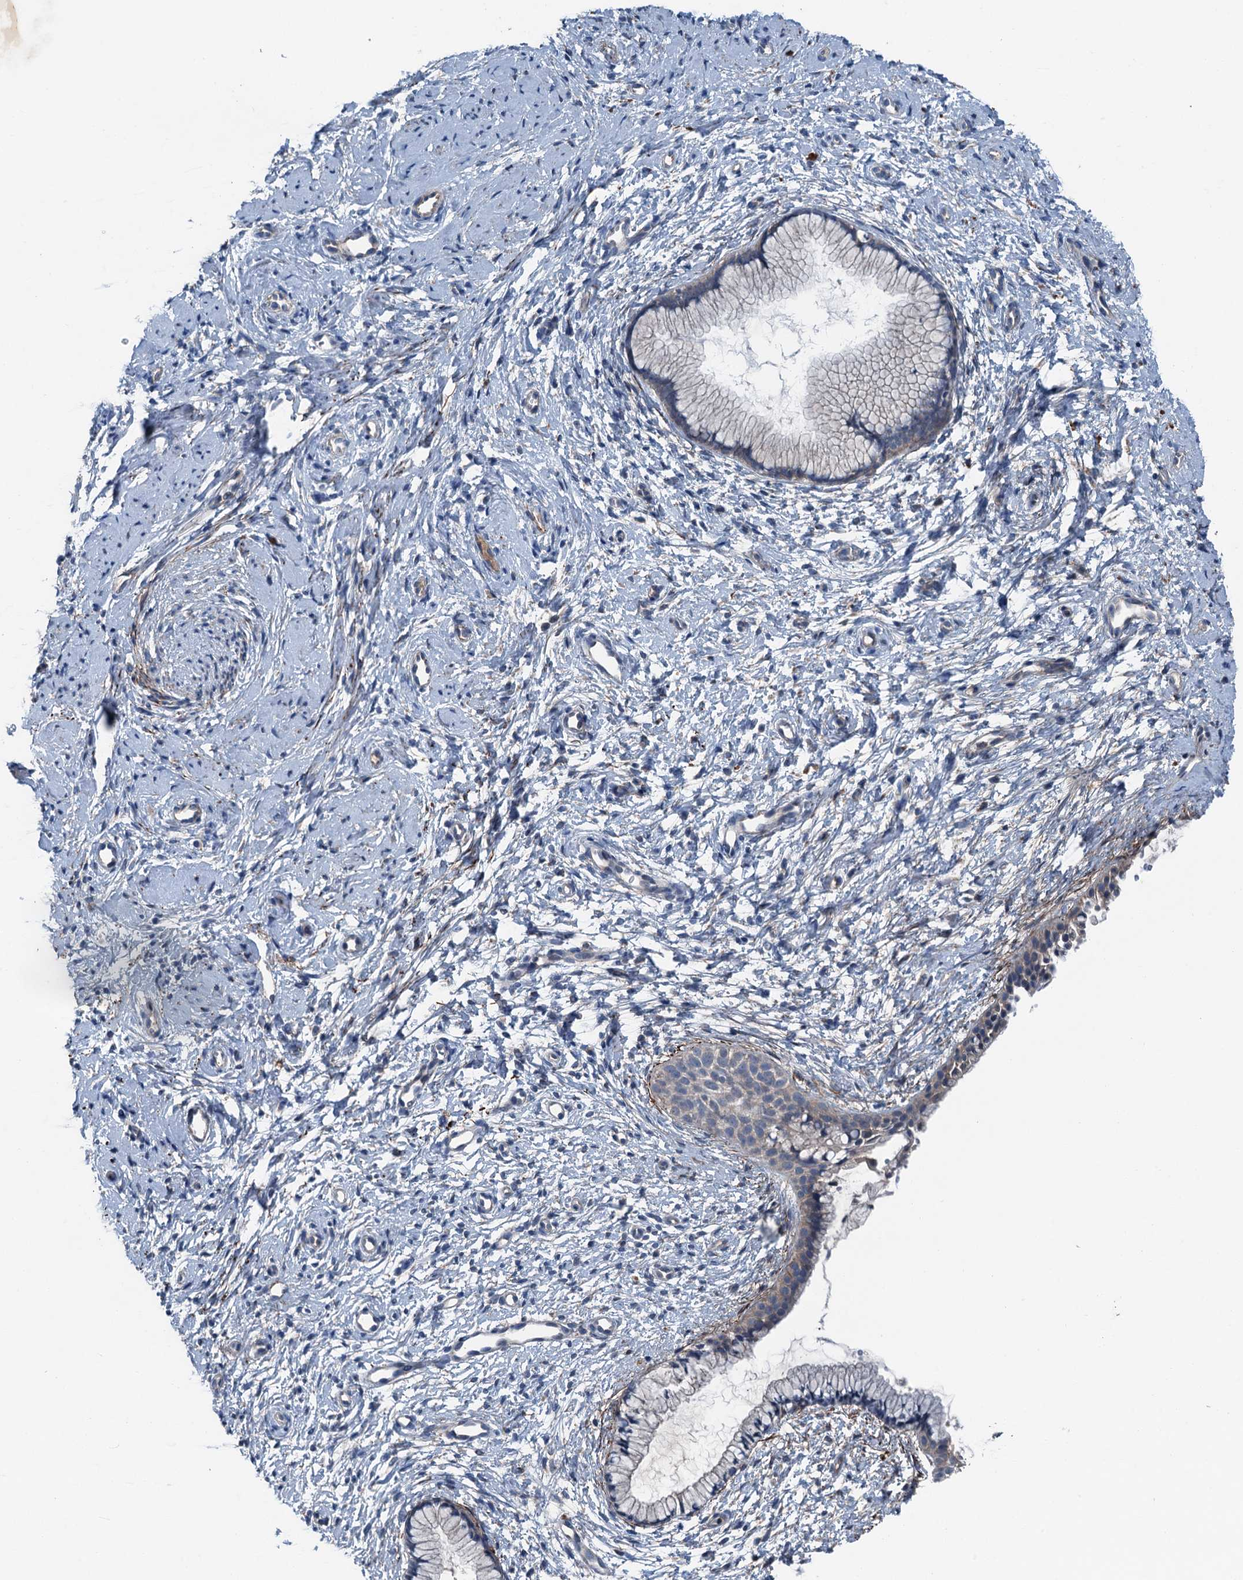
{"staining": {"intensity": "weak", "quantity": "25%-75%", "location": "cytoplasmic/membranous"}, "tissue": "cervix", "cell_type": "Glandular cells", "image_type": "normal", "snomed": [{"axis": "morphology", "description": "Normal tissue, NOS"}, {"axis": "topography", "description": "Cervix"}], "caption": "Immunohistochemical staining of normal cervix reveals weak cytoplasmic/membranous protein positivity in about 25%-75% of glandular cells. (DAB (3,3'-diaminobenzidine) IHC with brightfield microscopy, high magnification).", "gene": "SLC2A10", "patient": {"sex": "female", "age": 57}}